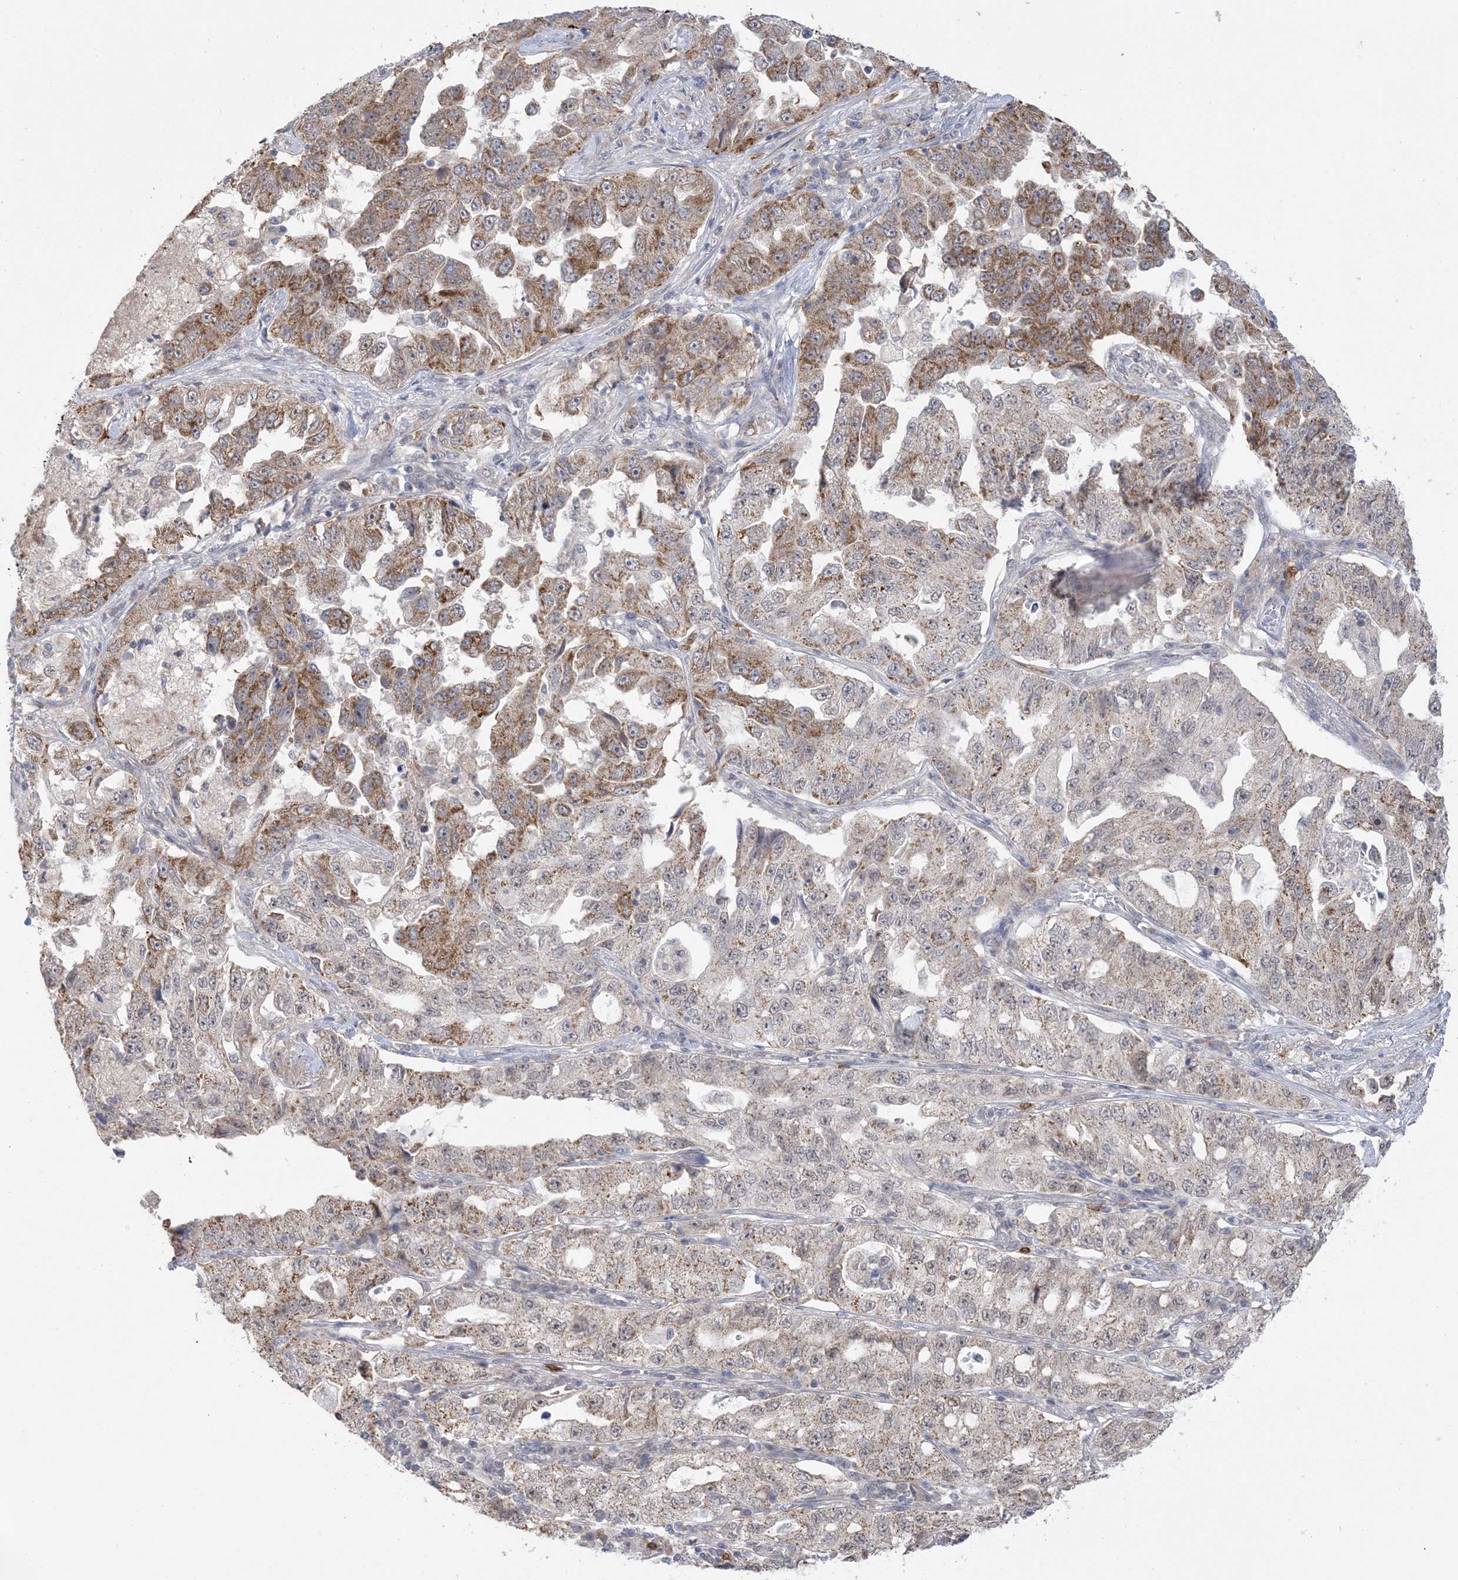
{"staining": {"intensity": "moderate", "quantity": "25%-75%", "location": "cytoplasmic/membranous"}, "tissue": "lung cancer", "cell_type": "Tumor cells", "image_type": "cancer", "snomed": [{"axis": "morphology", "description": "Adenocarcinoma, NOS"}, {"axis": "topography", "description": "Lung"}], "caption": "Lung cancer (adenocarcinoma) stained with a brown dye exhibits moderate cytoplasmic/membranous positive staining in about 25%-75% of tumor cells.", "gene": "TRMT10C", "patient": {"sex": "female", "age": 51}}